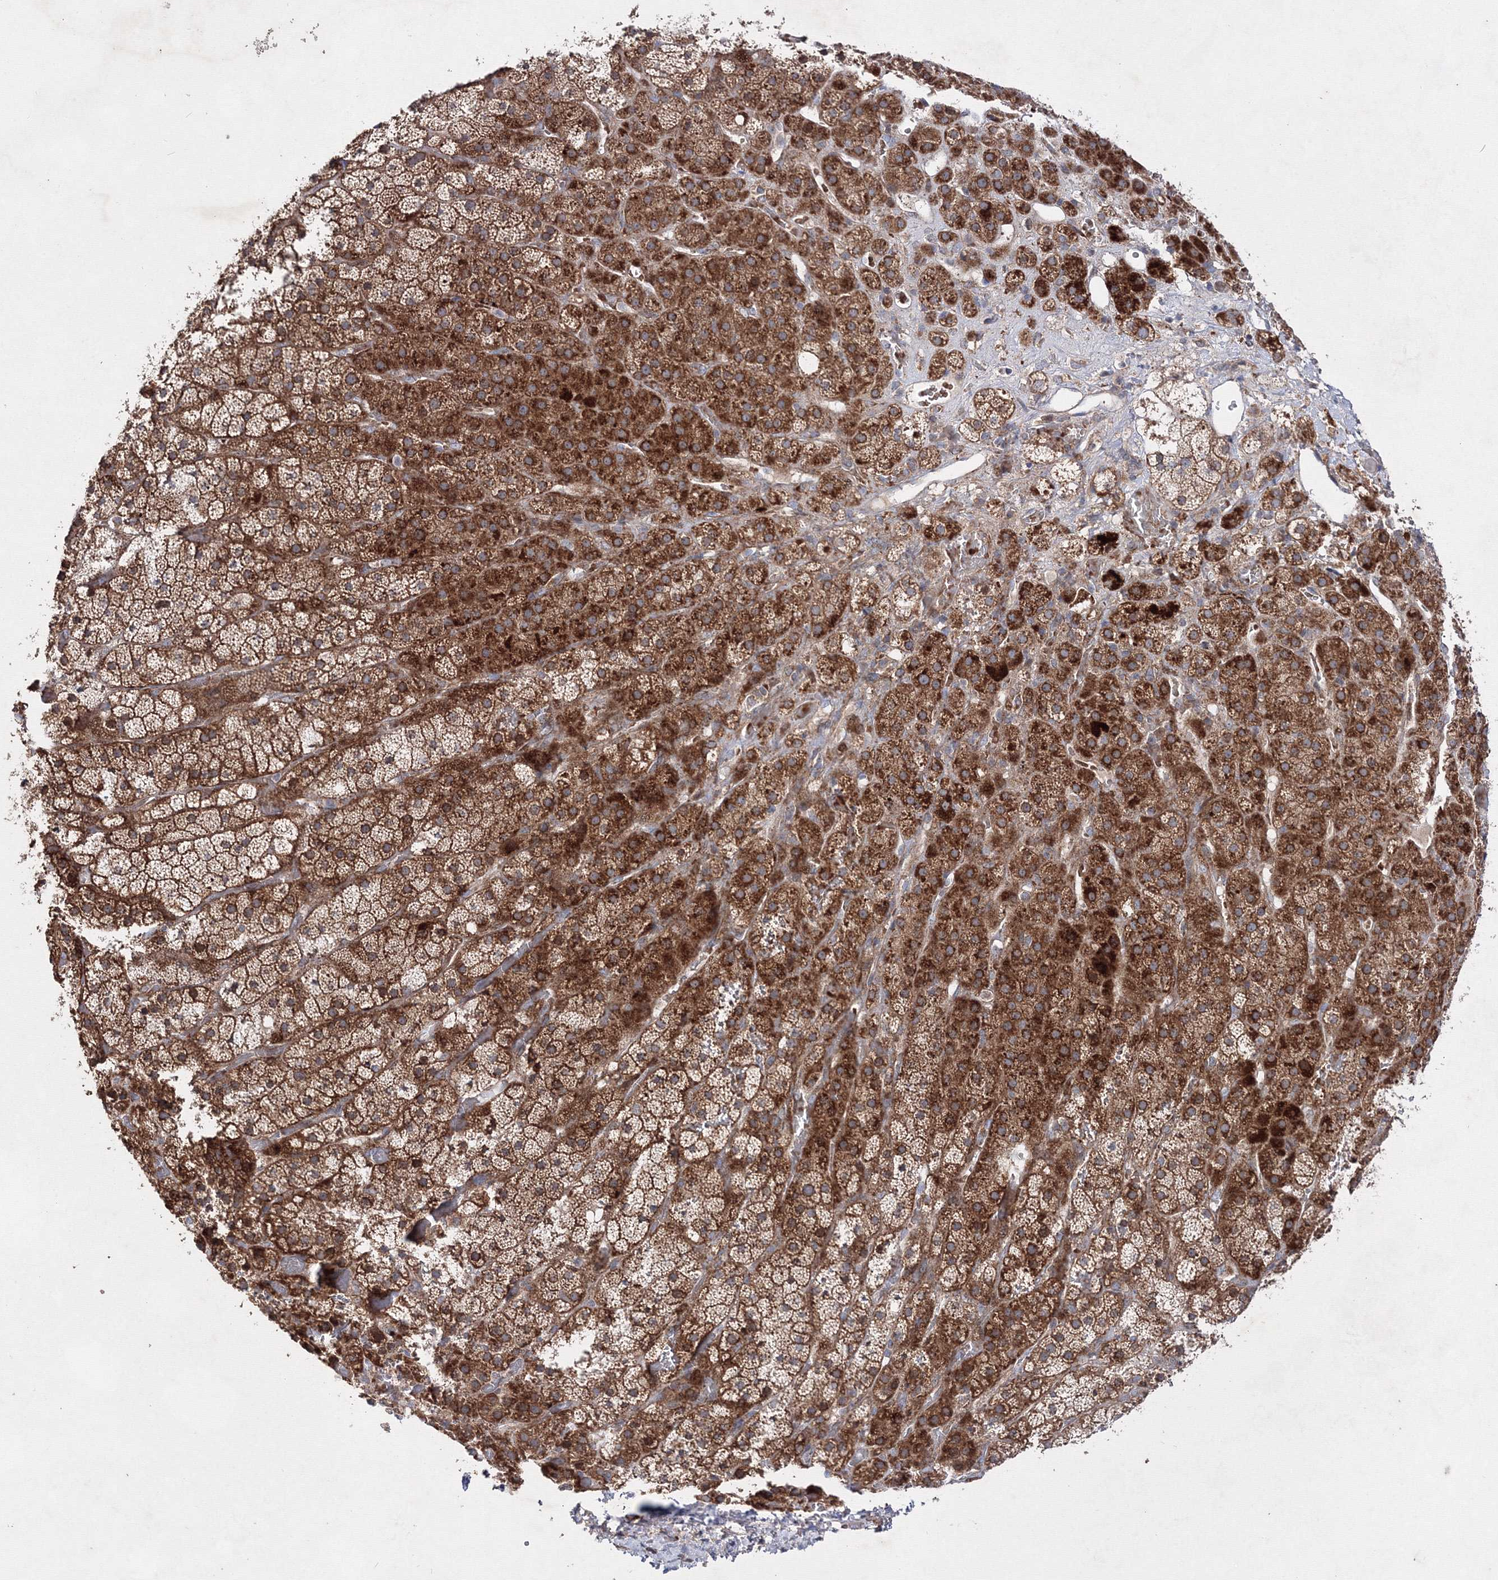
{"staining": {"intensity": "strong", "quantity": "25%-75%", "location": "cytoplasmic/membranous"}, "tissue": "adrenal gland", "cell_type": "Glandular cells", "image_type": "normal", "snomed": [{"axis": "morphology", "description": "Normal tissue, NOS"}, {"axis": "topography", "description": "Adrenal gland"}], "caption": "Brown immunohistochemical staining in benign adrenal gland reveals strong cytoplasmic/membranous staining in about 25%-75% of glandular cells. (brown staining indicates protein expression, while blue staining denotes nuclei).", "gene": "GFM1", "patient": {"sex": "male", "age": 57}}